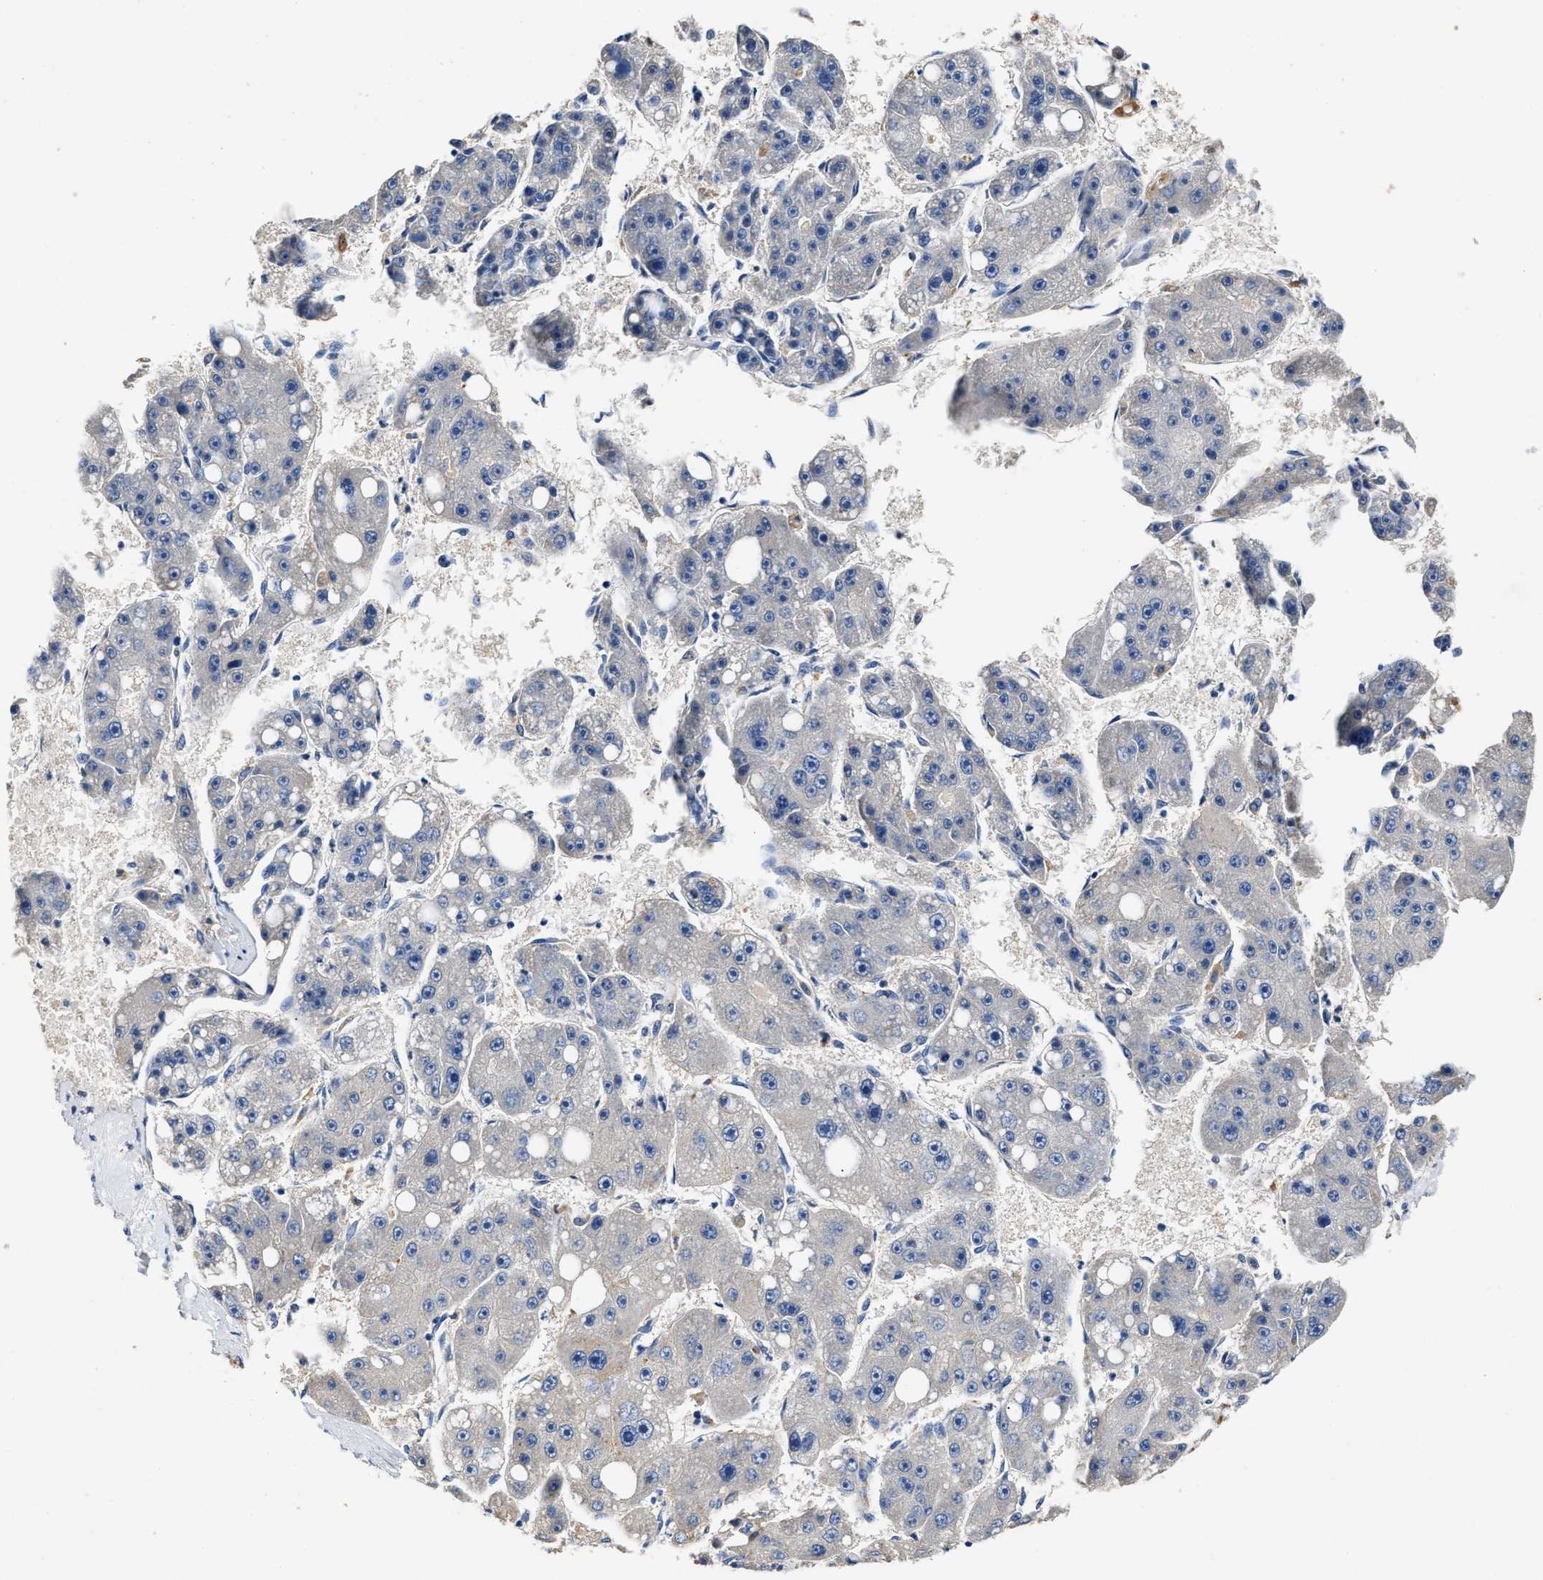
{"staining": {"intensity": "negative", "quantity": "none", "location": "none"}, "tissue": "liver cancer", "cell_type": "Tumor cells", "image_type": "cancer", "snomed": [{"axis": "morphology", "description": "Carcinoma, Hepatocellular, NOS"}, {"axis": "topography", "description": "Liver"}], "caption": "Immunohistochemical staining of human hepatocellular carcinoma (liver) shows no significant staining in tumor cells.", "gene": "SLCO2B1", "patient": {"sex": "female", "age": 61}}